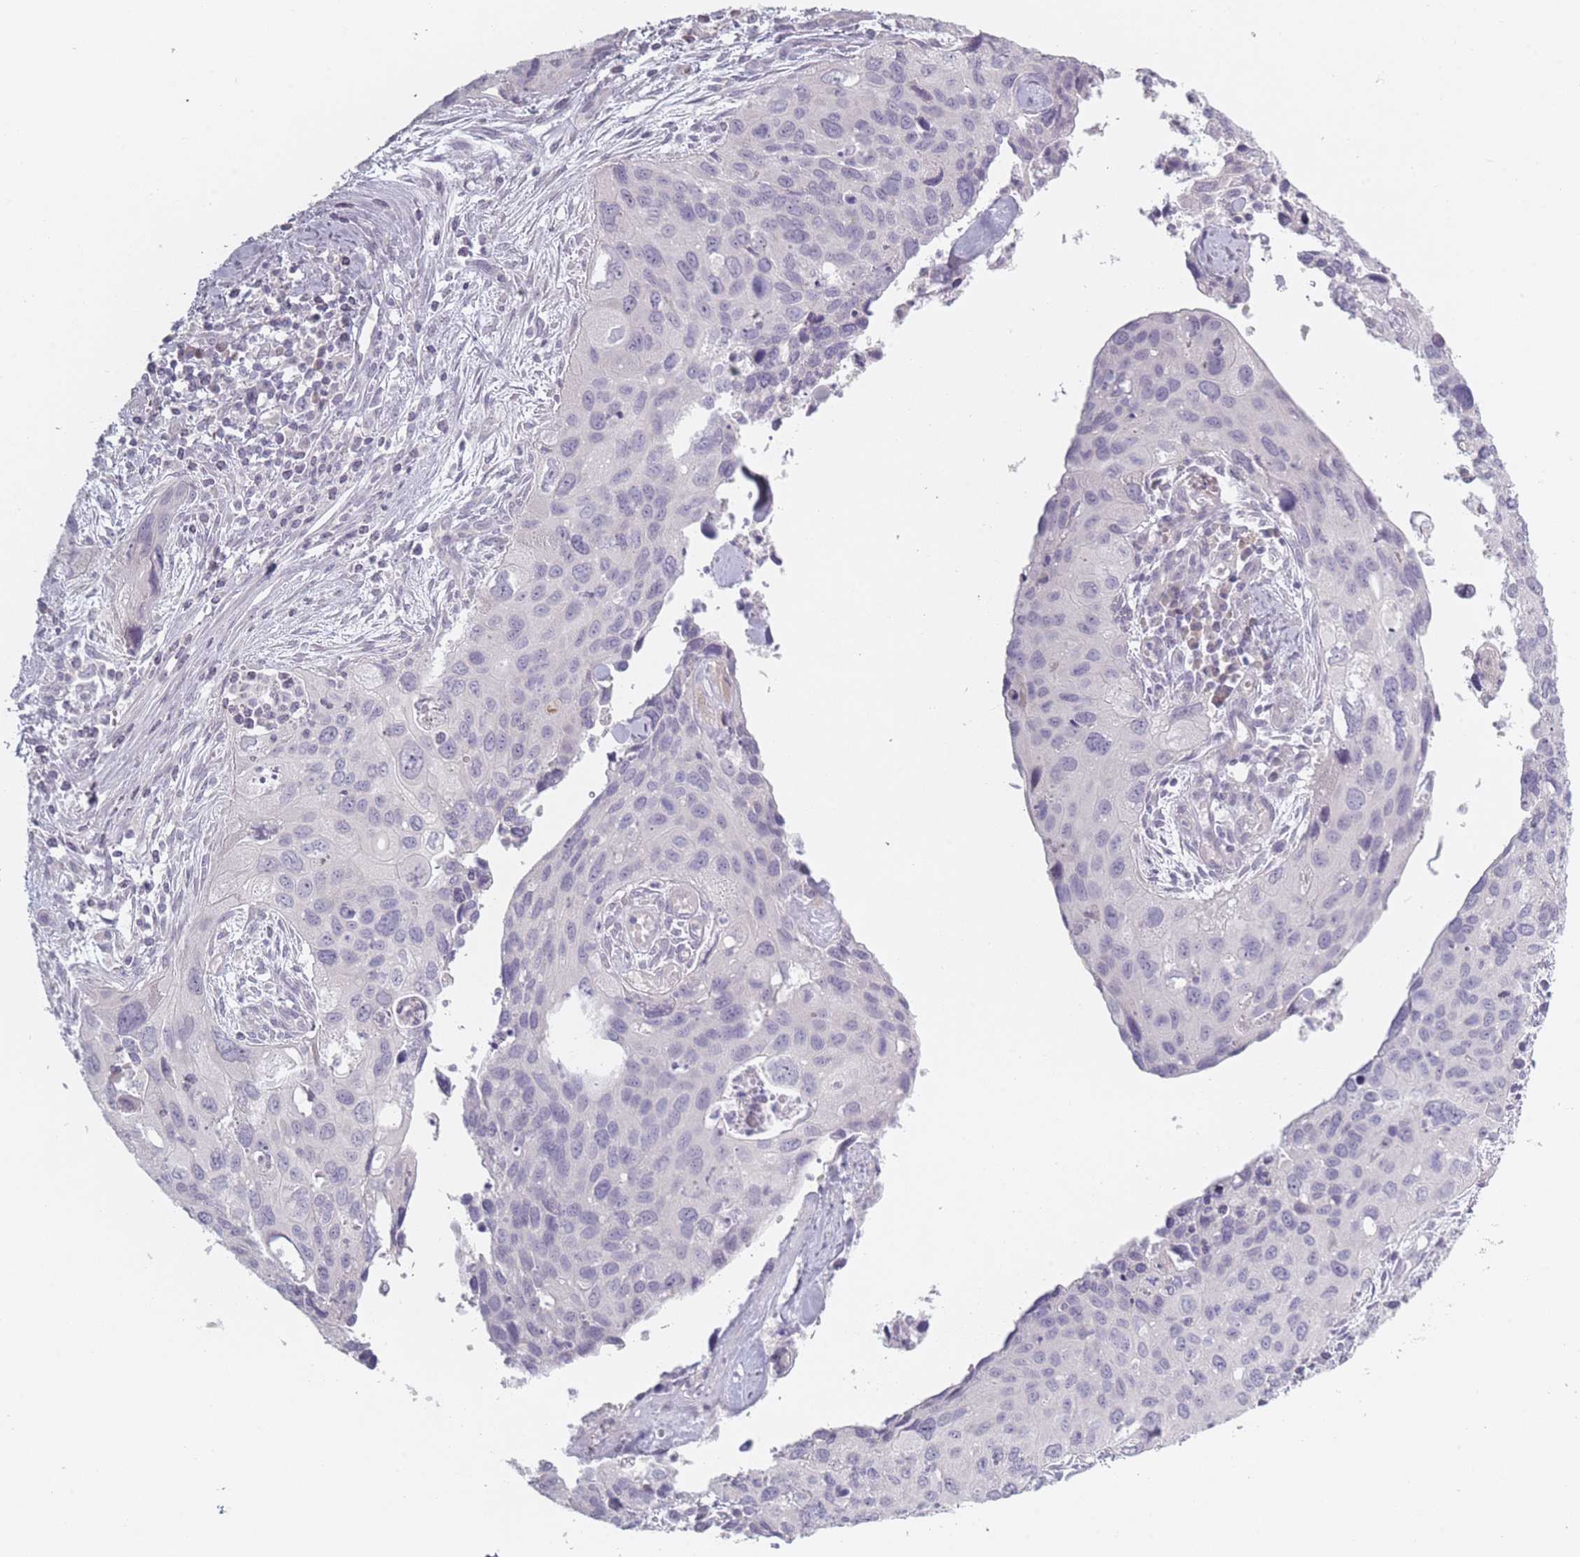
{"staining": {"intensity": "negative", "quantity": "none", "location": "none"}, "tissue": "cervical cancer", "cell_type": "Tumor cells", "image_type": "cancer", "snomed": [{"axis": "morphology", "description": "Squamous cell carcinoma, NOS"}, {"axis": "topography", "description": "Cervix"}], "caption": "Image shows no significant protein staining in tumor cells of cervical cancer.", "gene": "RASL10B", "patient": {"sex": "female", "age": 55}}